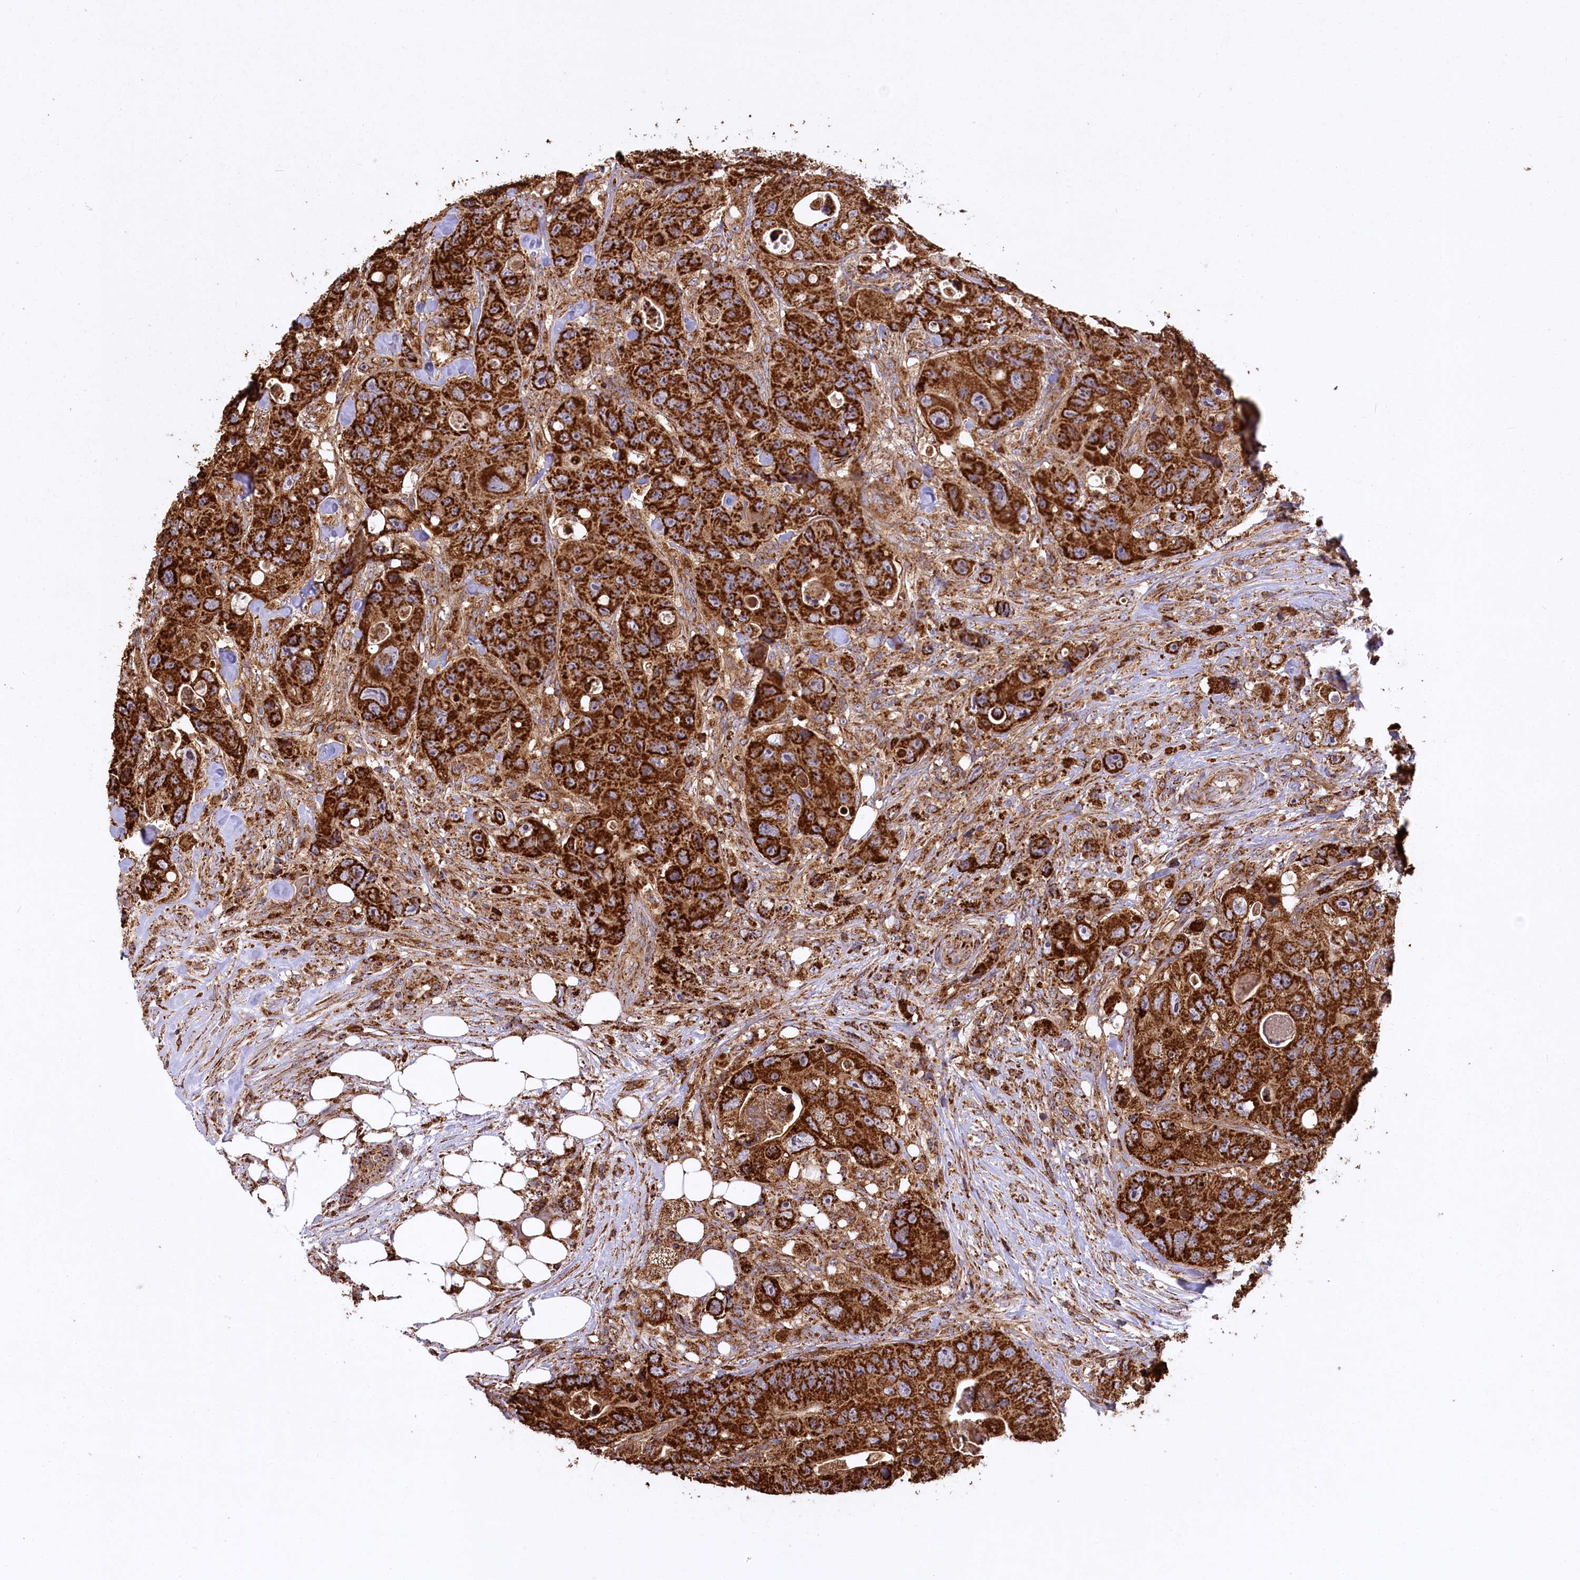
{"staining": {"intensity": "strong", "quantity": ">75%", "location": "cytoplasmic/membranous"}, "tissue": "colorectal cancer", "cell_type": "Tumor cells", "image_type": "cancer", "snomed": [{"axis": "morphology", "description": "Adenocarcinoma, NOS"}, {"axis": "topography", "description": "Colon"}], "caption": "Immunohistochemical staining of adenocarcinoma (colorectal) exhibits high levels of strong cytoplasmic/membranous expression in approximately >75% of tumor cells.", "gene": "CARD19", "patient": {"sex": "female", "age": 46}}